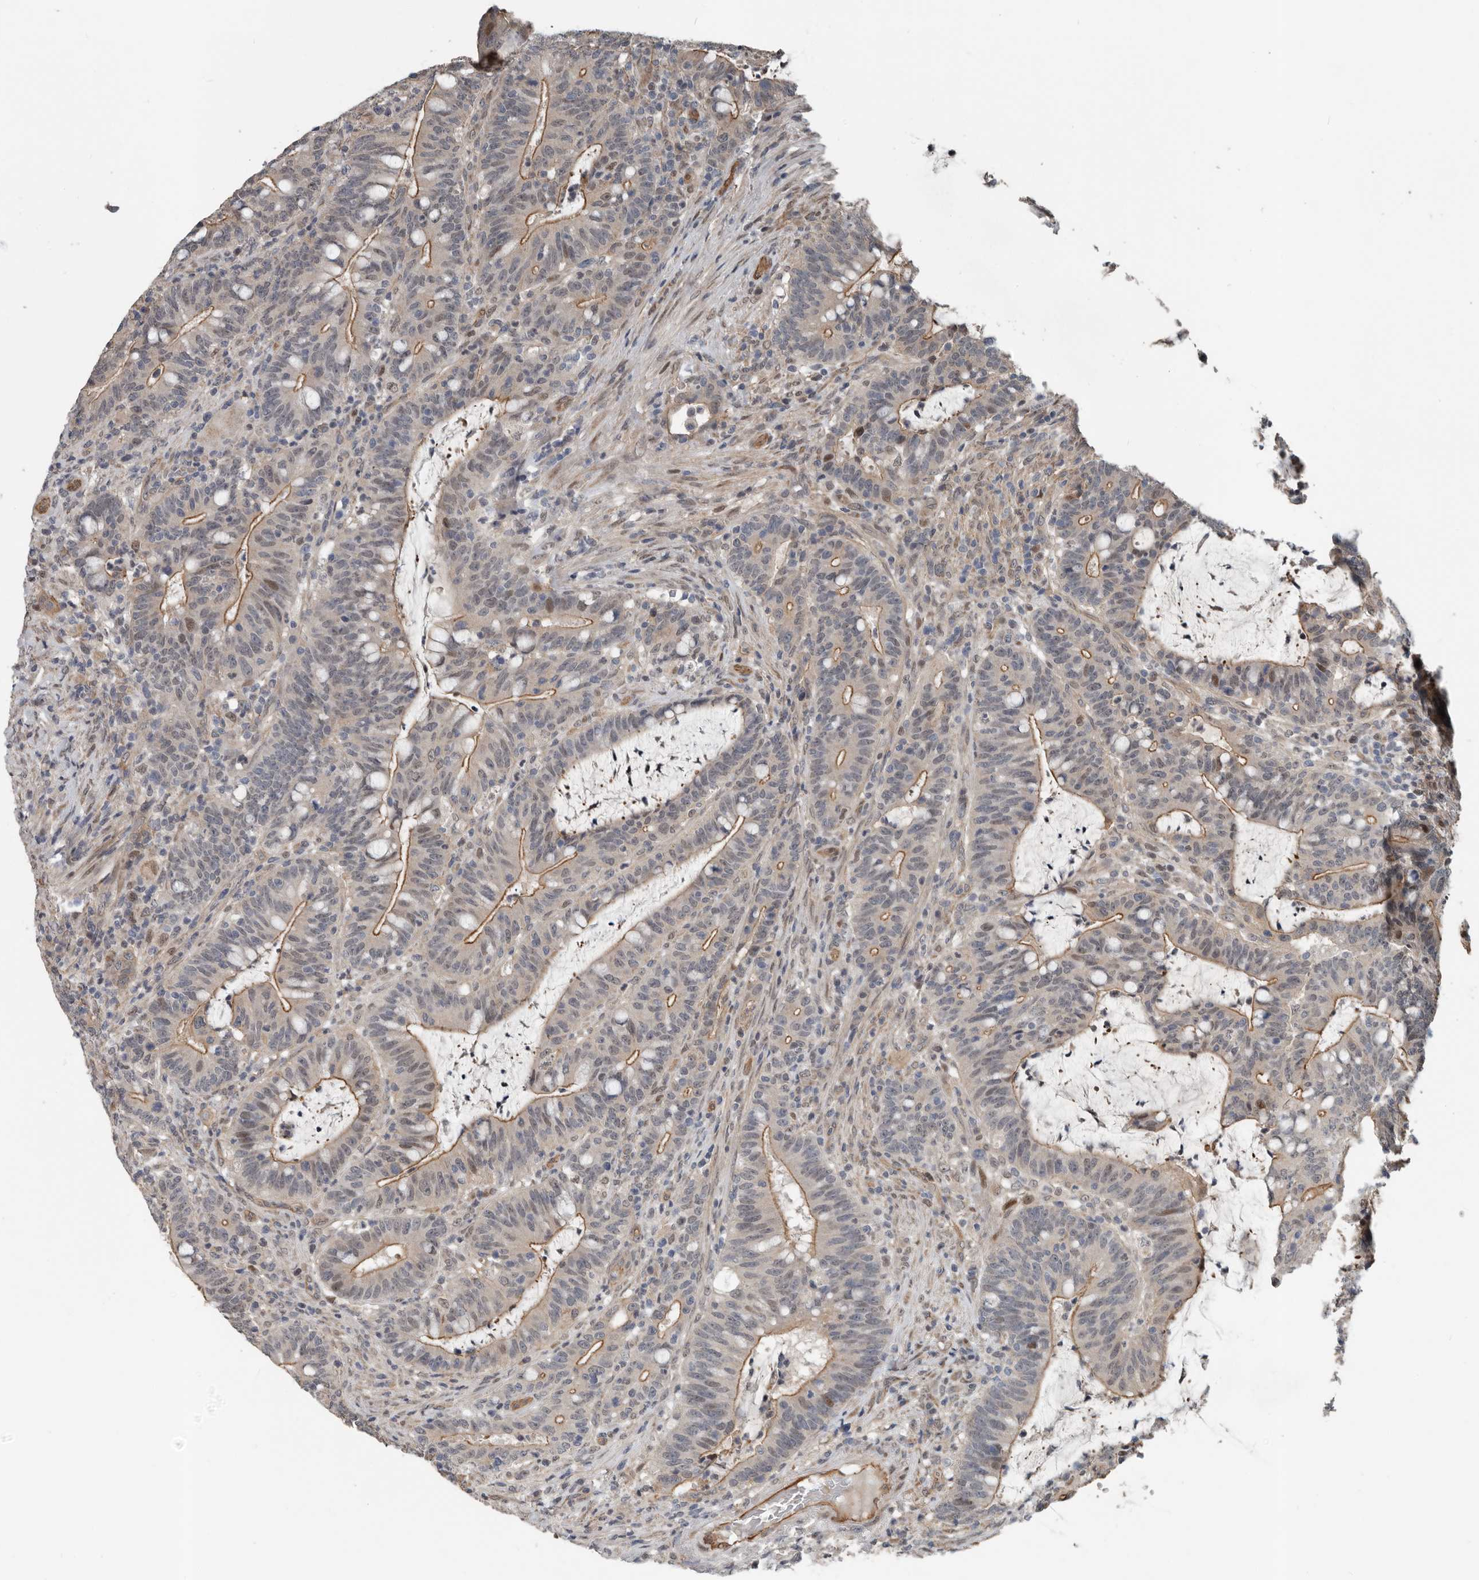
{"staining": {"intensity": "moderate", "quantity": "25%-75%", "location": "cytoplasmic/membranous,nuclear"}, "tissue": "colorectal cancer", "cell_type": "Tumor cells", "image_type": "cancer", "snomed": [{"axis": "morphology", "description": "Adenocarcinoma, NOS"}, {"axis": "topography", "description": "Colon"}], "caption": "This image demonstrates adenocarcinoma (colorectal) stained with immunohistochemistry (IHC) to label a protein in brown. The cytoplasmic/membranous and nuclear of tumor cells show moderate positivity for the protein. Nuclei are counter-stained blue.", "gene": "YOD1", "patient": {"sex": "female", "age": 66}}